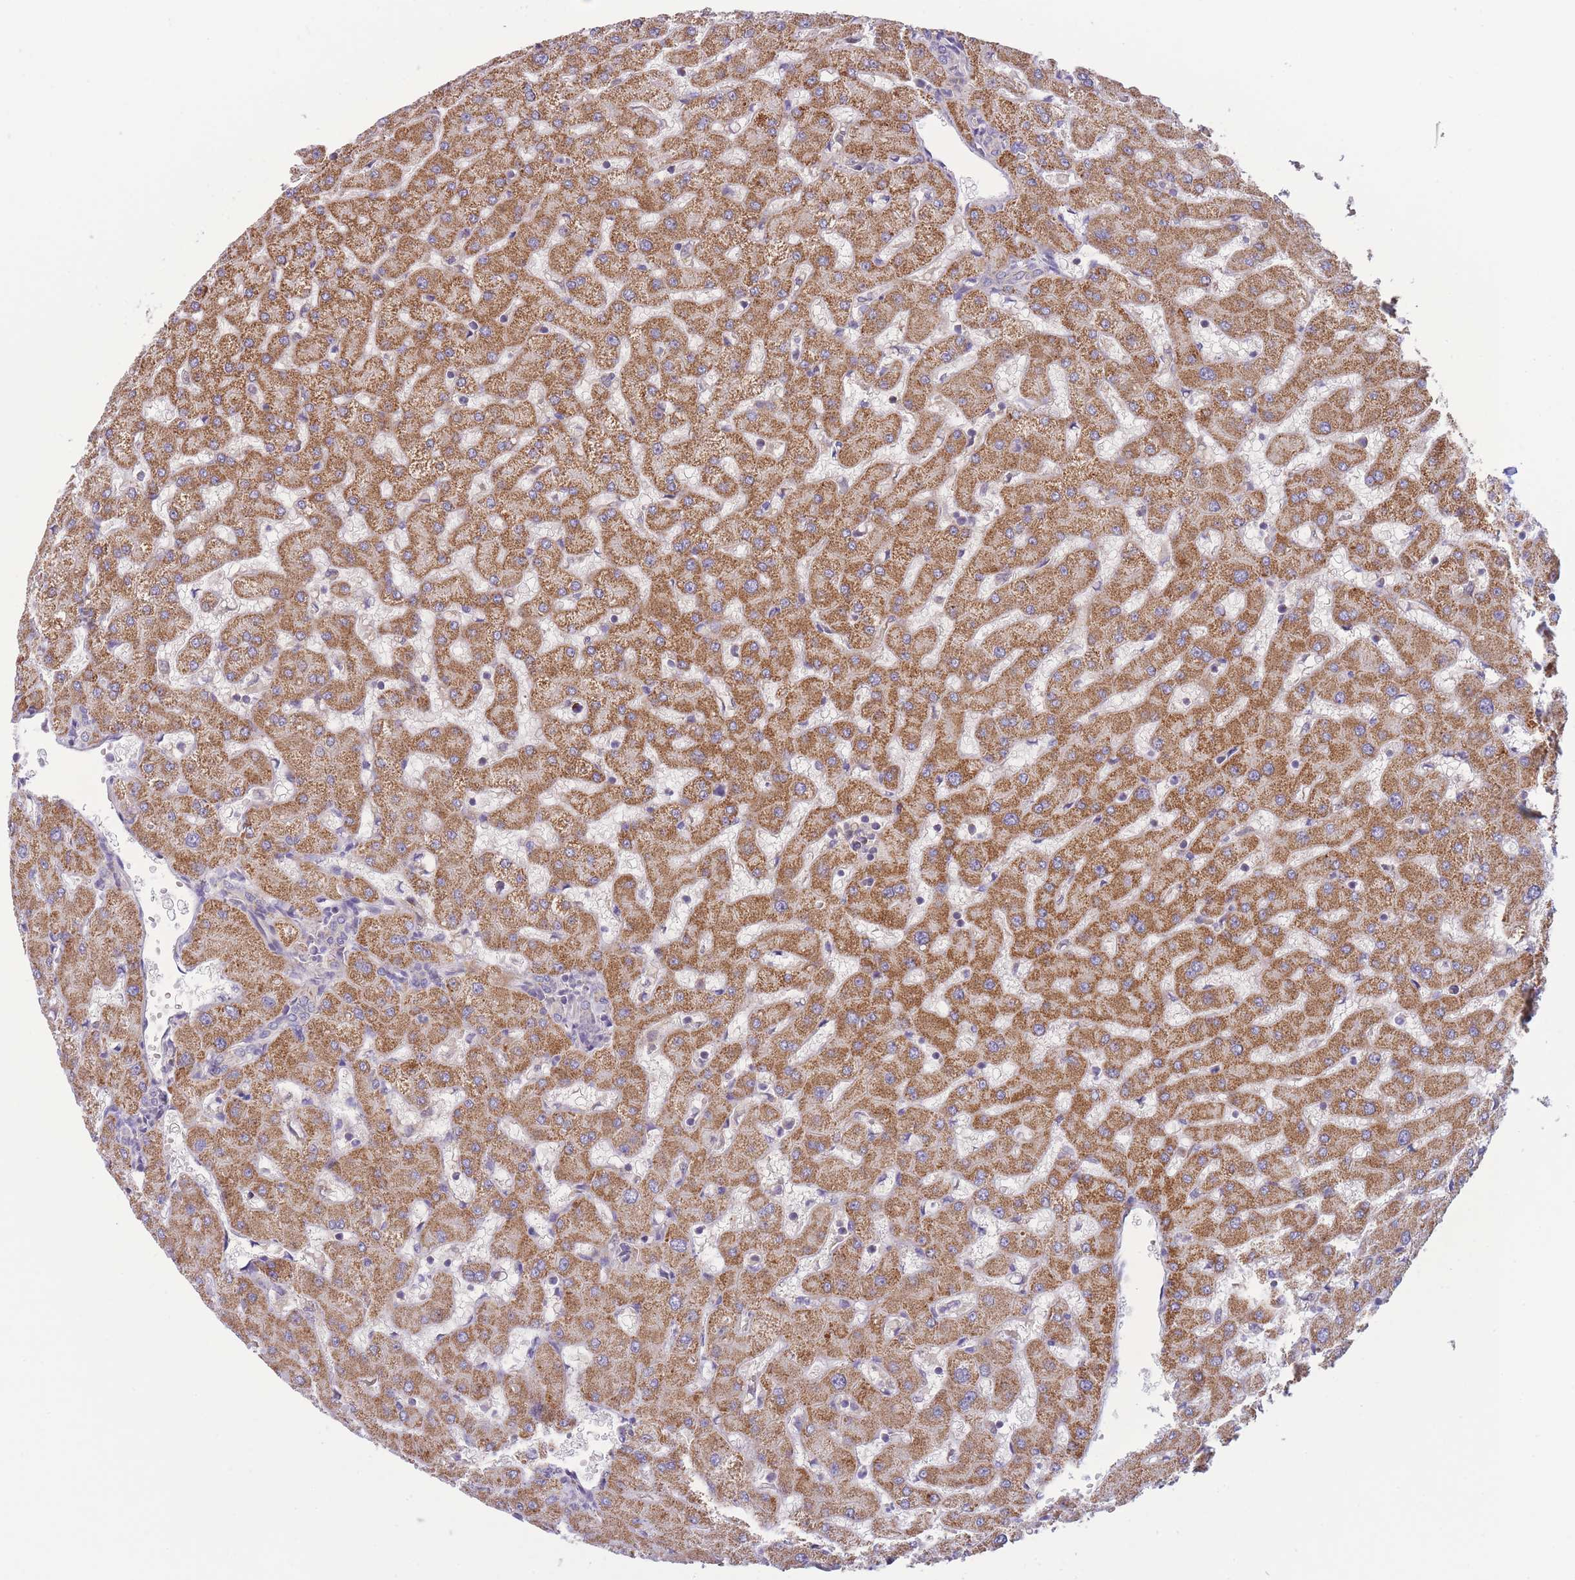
{"staining": {"intensity": "negative", "quantity": "none", "location": "none"}, "tissue": "liver", "cell_type": "Cholangiocytes", "image_type": "normal", "snomed": [{"axis": "morphology", "description": "Normal tissue, NOS"}, {"axis": "topography", "description": "Liver"}], "caption": "The photomicrograph displays no staining of cholangiocytes in unremarkable liver.", "gene": "SLC25A42", "patient": {"sex": "female", "age": 63}}